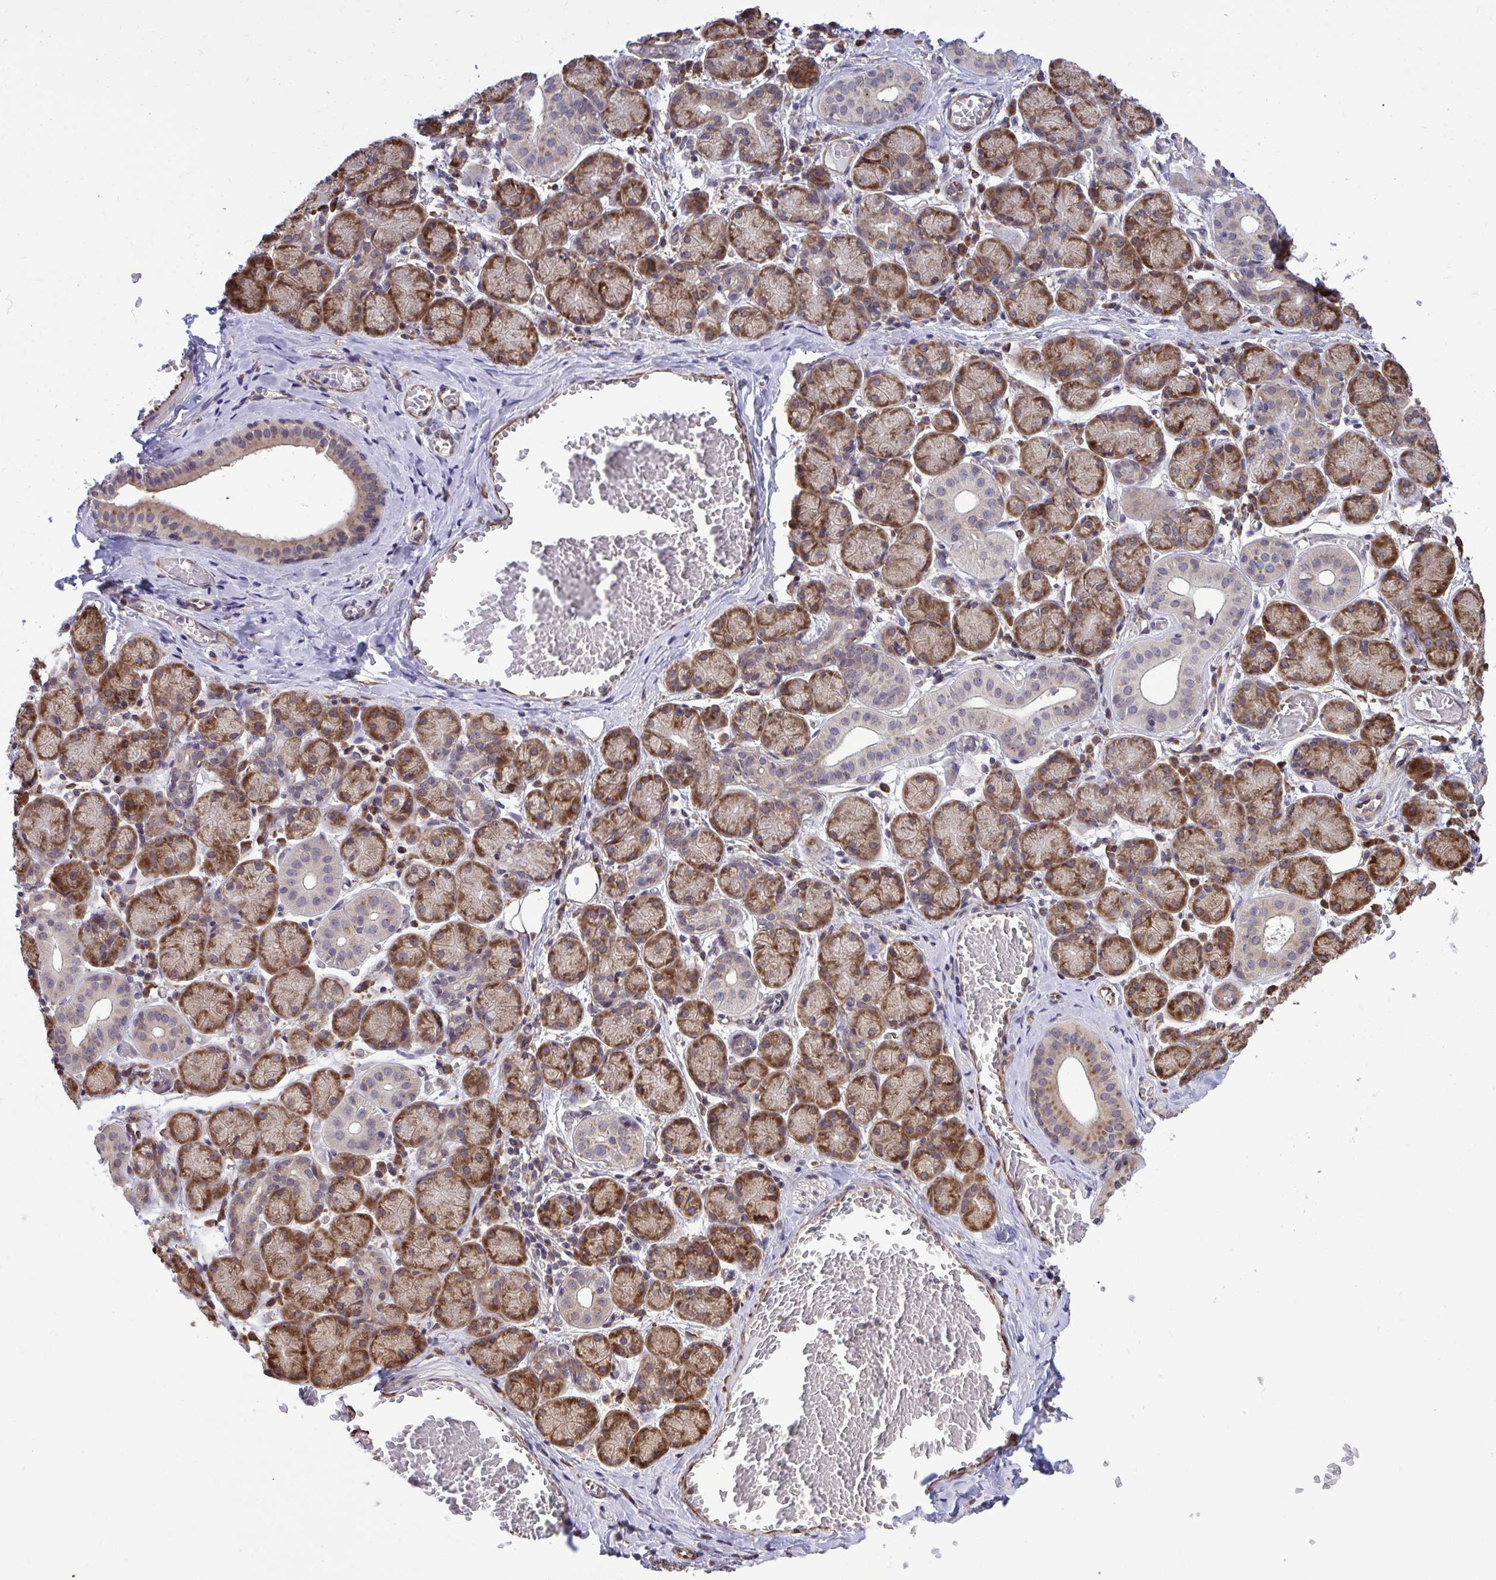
{"staining": {"intensity": "strong", "quantity": ">75%", "location": "cytoplasmic/membranous"}, "tissue": "salivary gland", "cell_type": "Glandular cells", "image_type": "normal", "snomed": [{"axis": "morphology", "description": "Normal tissue, NOS"}, {"axis": "topography", "description": "Salivary gland"}], "caption": "Glandular cells display high levels of strong cytoplasmic/membranous positivity in approximately >75% of cells in normal human salivary gland.", "gene": "RPS15", "patient": {"sex": "female", "age": 24}}